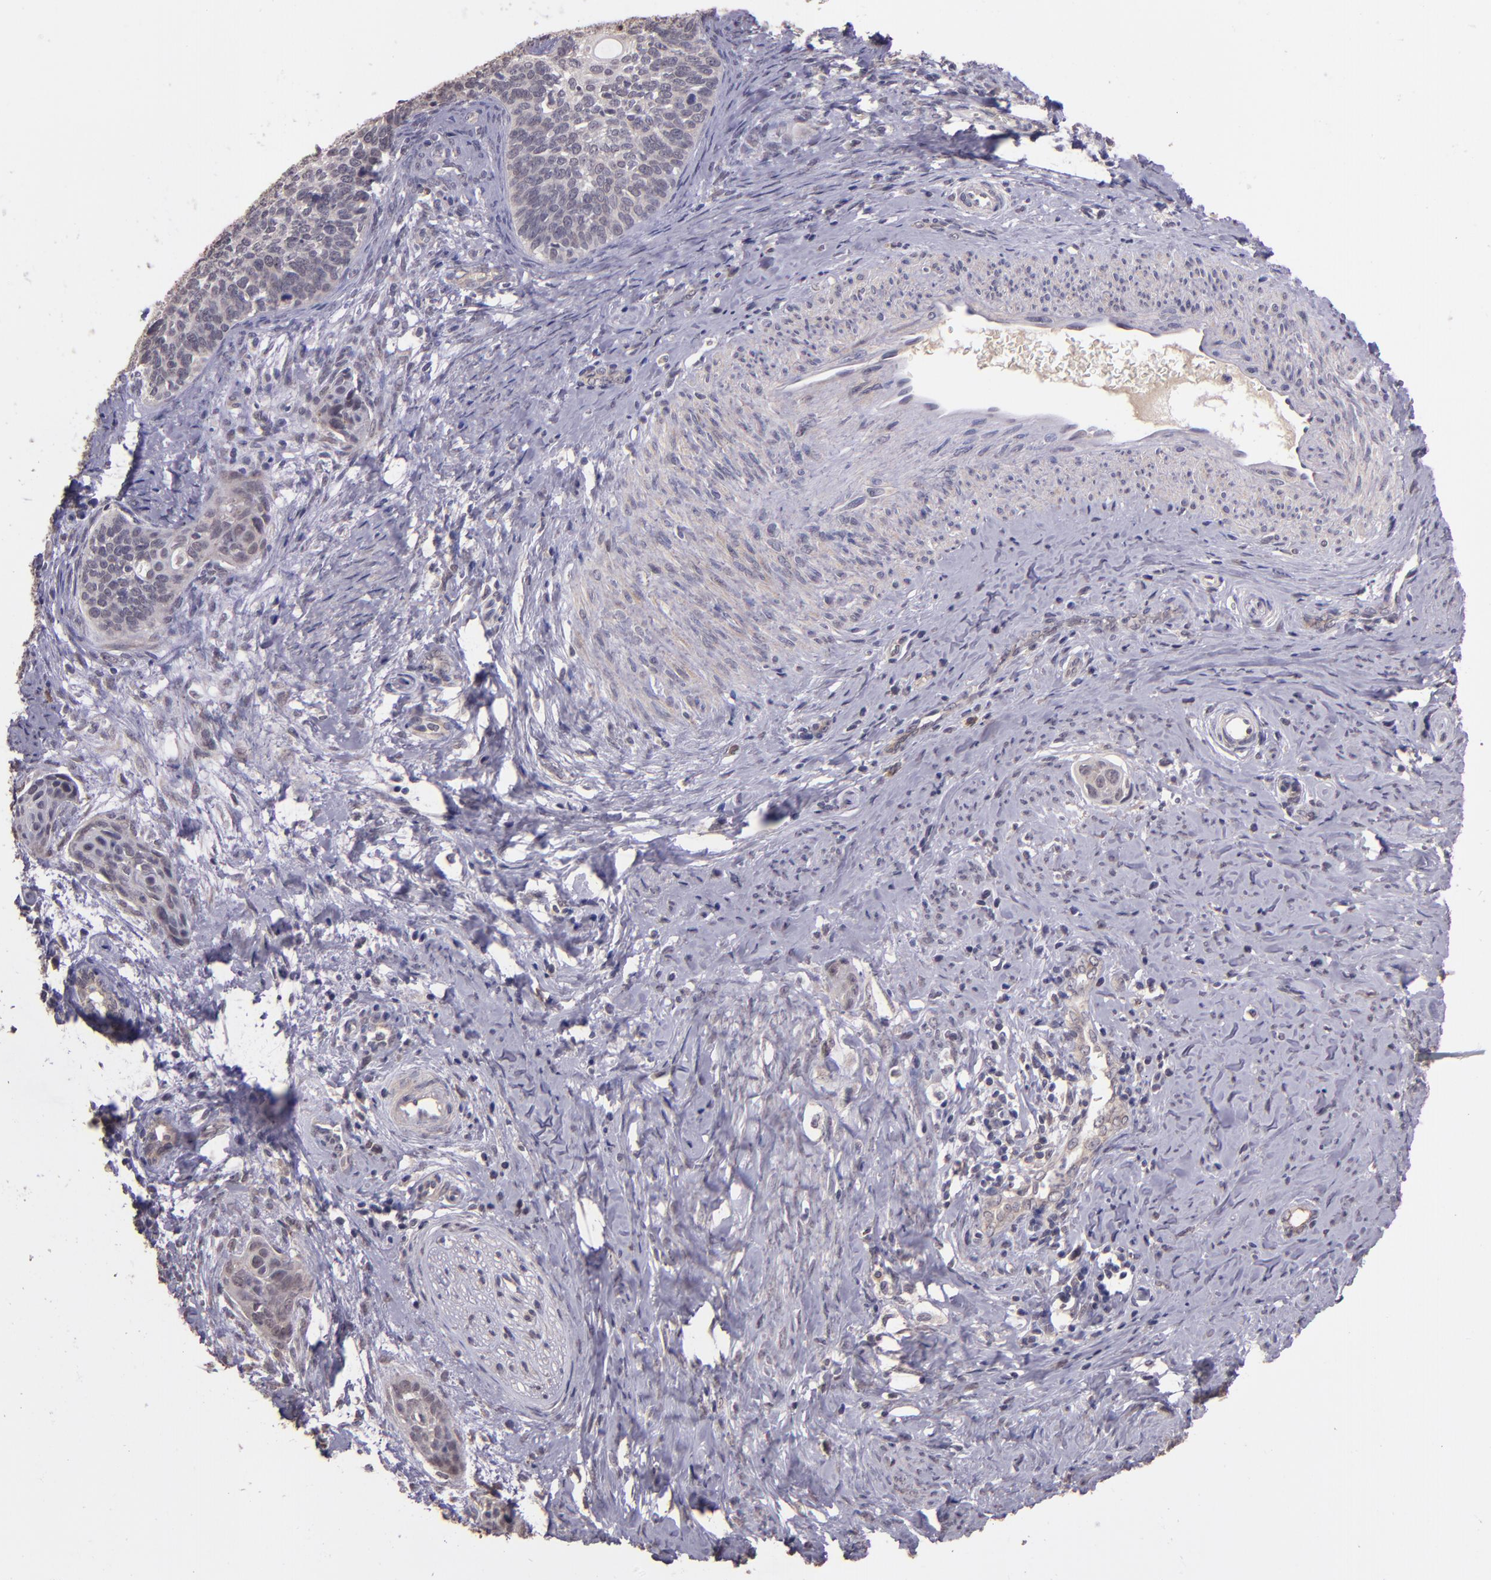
{"staining": {"intensity": "weak", "quantity": ">75%", "location": "cytoplasmic/membranous"}, "tissue": "cervical cancer", "cell_type": "Tumor cells", "image_type": "cancer", "snomed": [{"axis": "morphology", "description": "Squamous cell carcinoma, NOS"}, {"axis": "topography", "description": "Cervix"}], "caption": "Immunohistochemistry (IHC) image of neoplastic tissue: cervical cancer stained using immunohistochemistry (IHC) exhibits low levels of weak protein expression localized specifically in the cytoplasmic/membranous of tumor cells, appearing as a cytoplasmic/membranous brown color.", "gene": "TAF7L", "patient": {"sex": "female", "age": 33}}